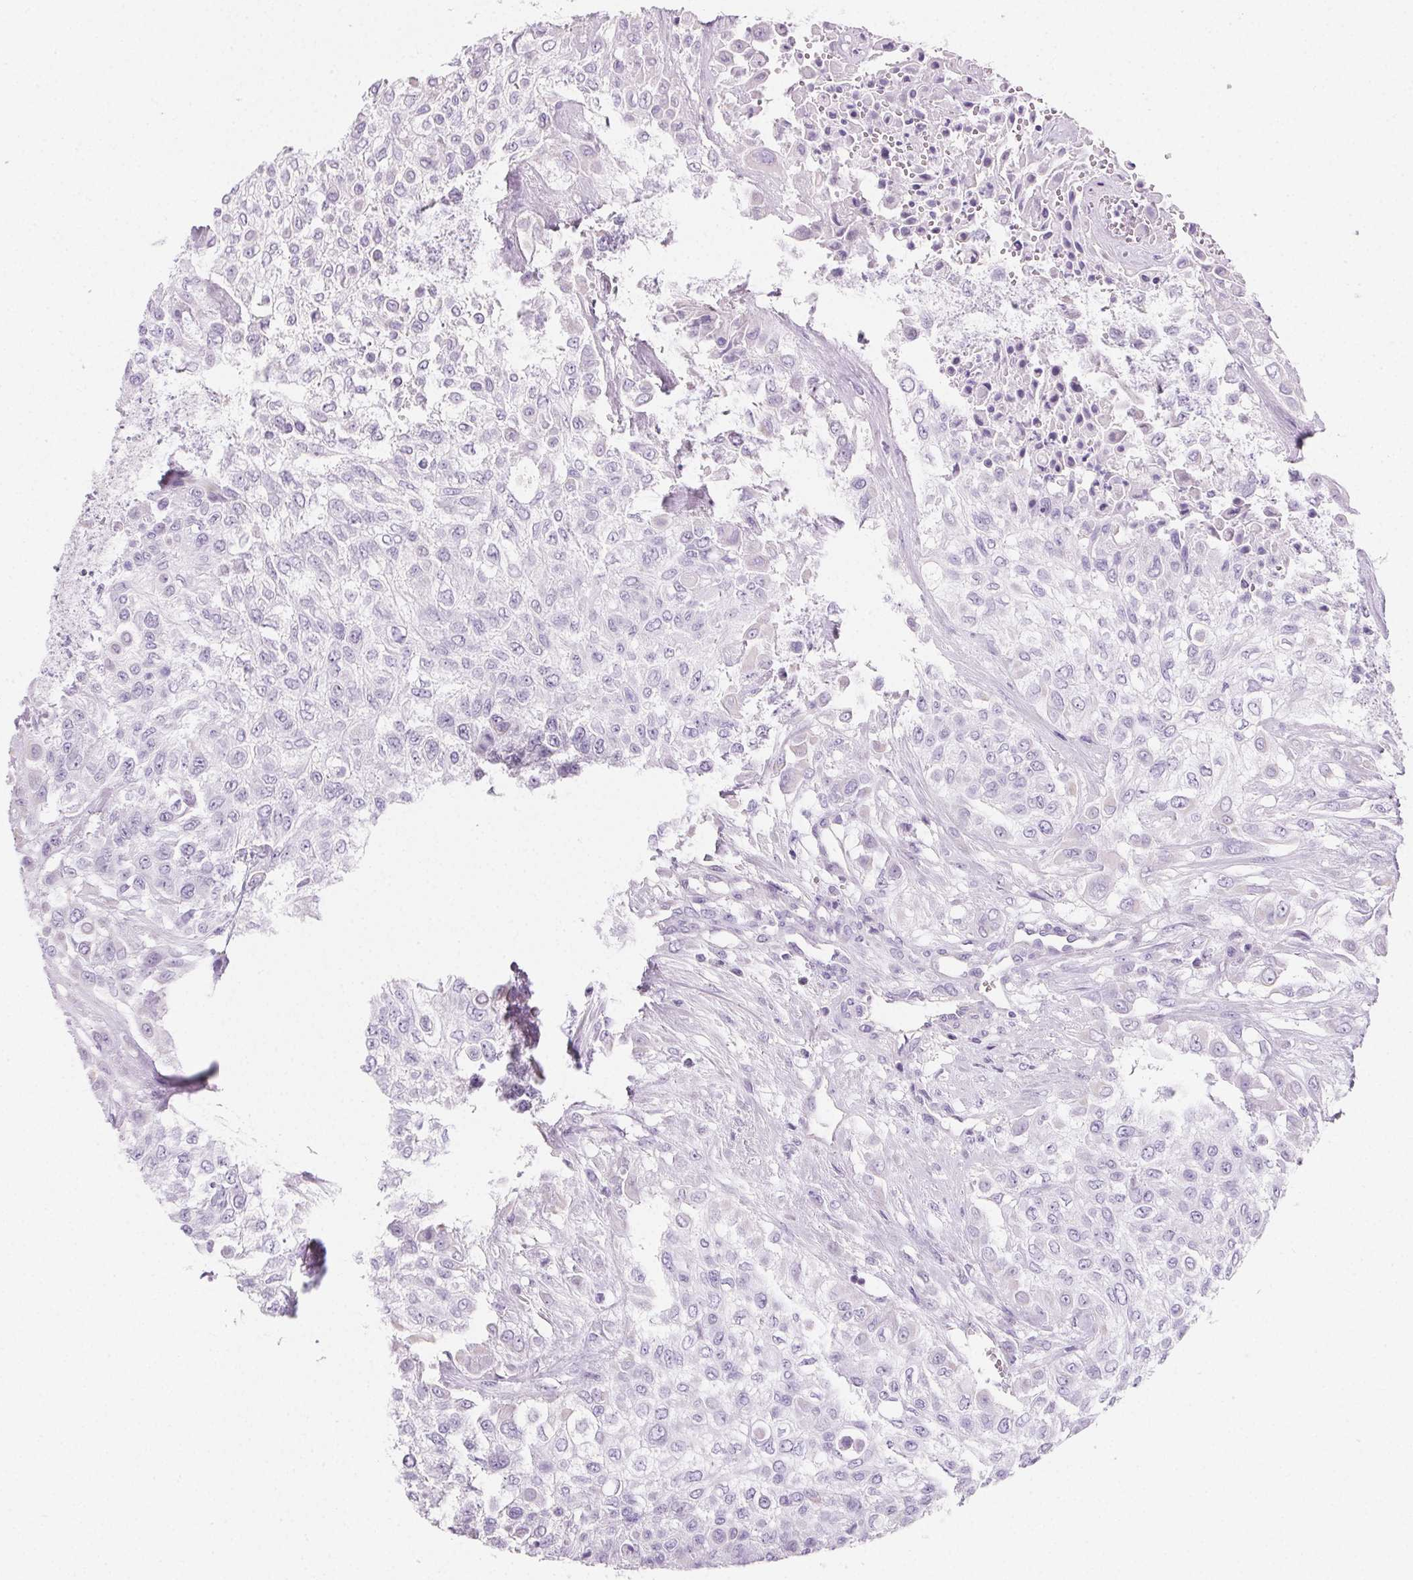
{"staining": {"intensity": "negative", "quantity": "none", "location": "none"}, "tissue": "urothelial cancer", "cell_type": "Tumor cells", "image_type": "cancer", "snomed": [{"axis": "morphology", "description": "Urothelial carcinoma, High grade"}, {"axis": "topography", "description": "Urinary bladder"}], "caption": "Tumor cells show no significant staining in urothelial cancer. (DAB immunohistochemistry, high magnification).", "gene": "PRSS3", "patient": {"sex": "male", "age": 57}}